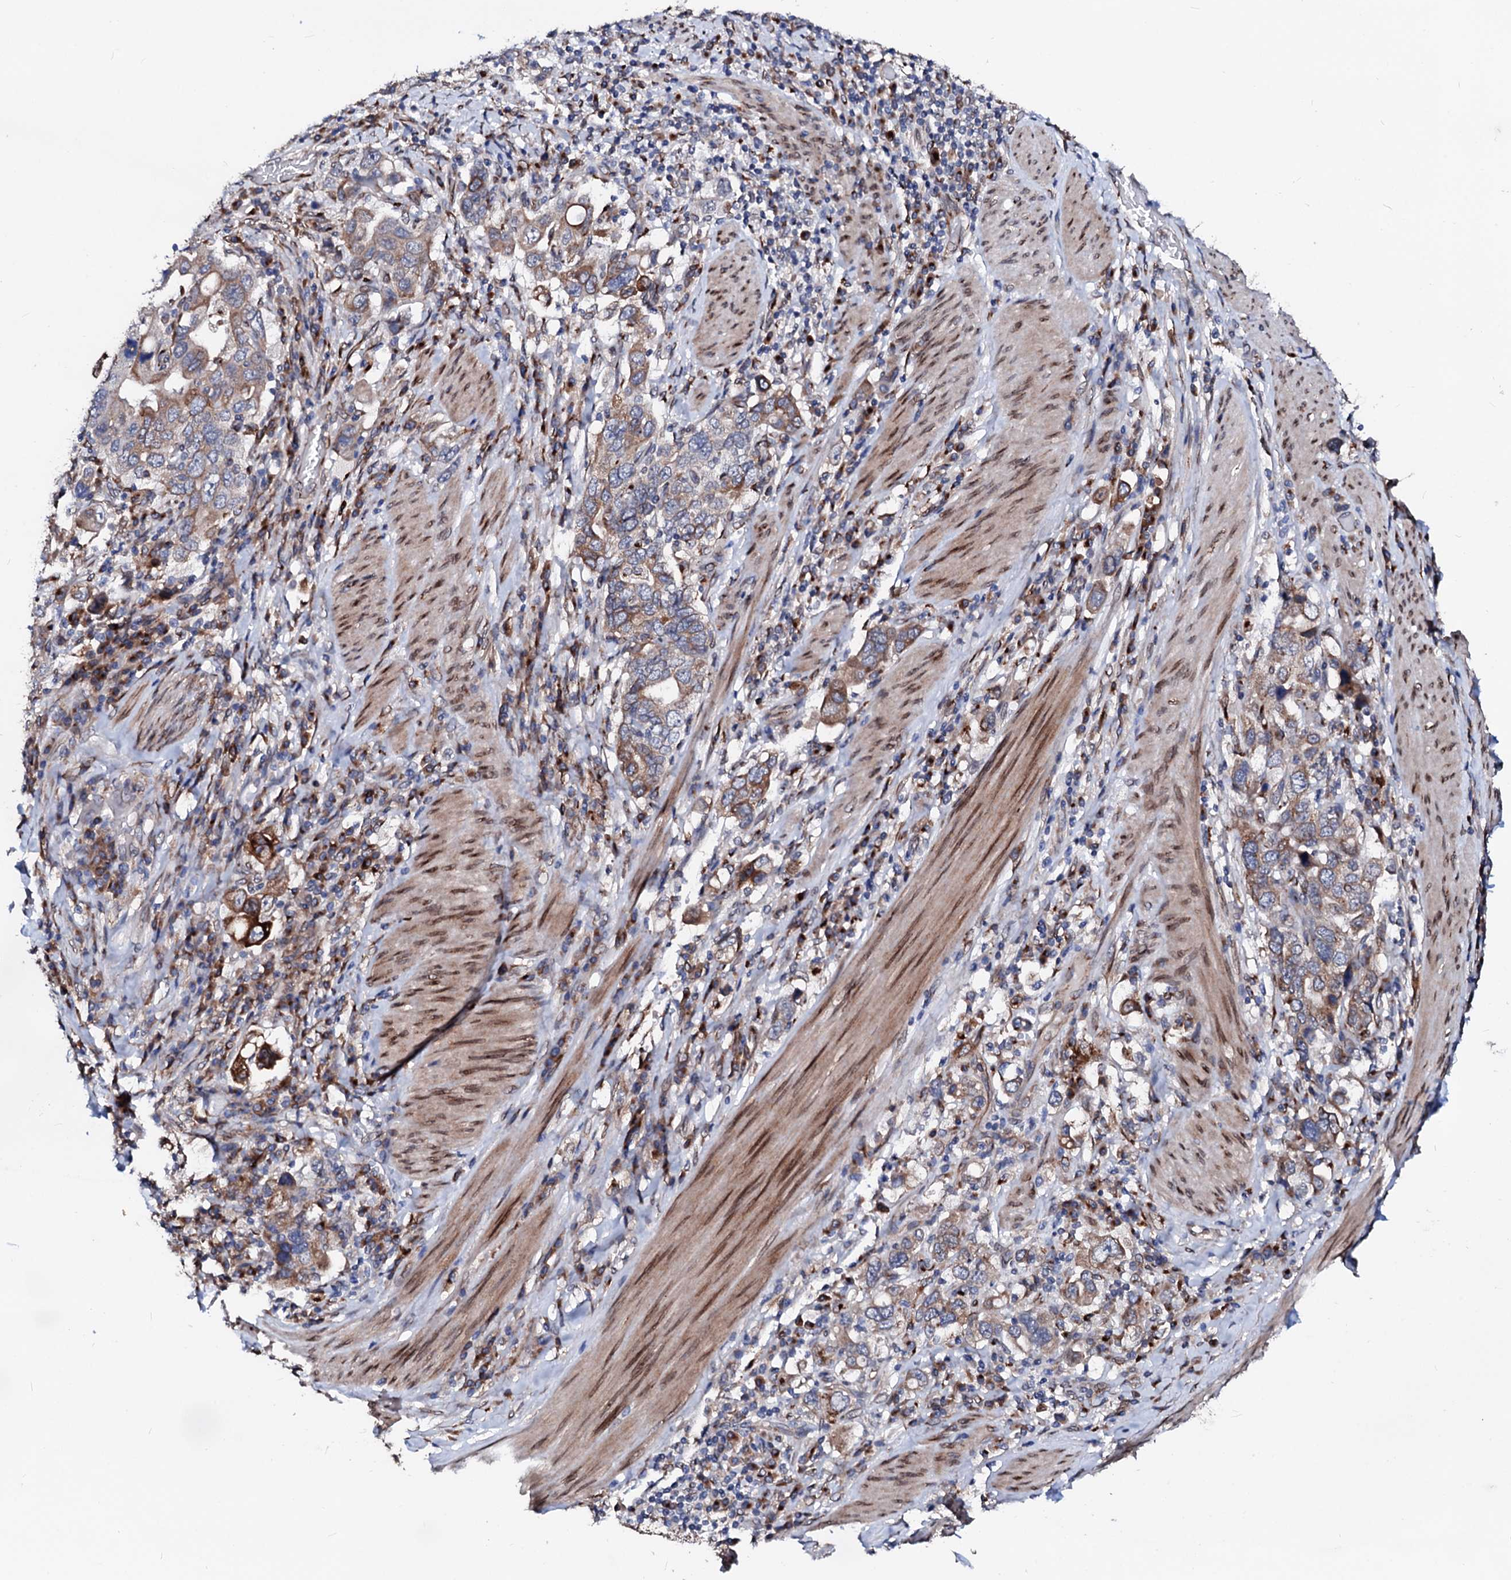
{"staining": {"intensity": "moderate", "quantity": ">75%", "location": "cytoplasmic/membranous"}, "tissue": "stomach cancer", "cell_type": "Tumor cells", "image_type": "cancer", "snomed": [{"axis": "morphology", "description": "Adenocarcinoma, NOS"}, {"axis": "topography", "description": "Stomach, upper"}], "caption": "Stomach cancer (adenocarcinoma) tissue reveals moderate cytoplasmic/membranous positivity in approximately >75% of tumor cells The staining was performed using DAB (3,3'-diaminobenzidine) to visualize the protein expression in brown, while the nuclei were stained in blue with hematoxylin (Magnification: 20x).", "gene": "TMCO3", "patient": {"sex": "male", "age": 62}}